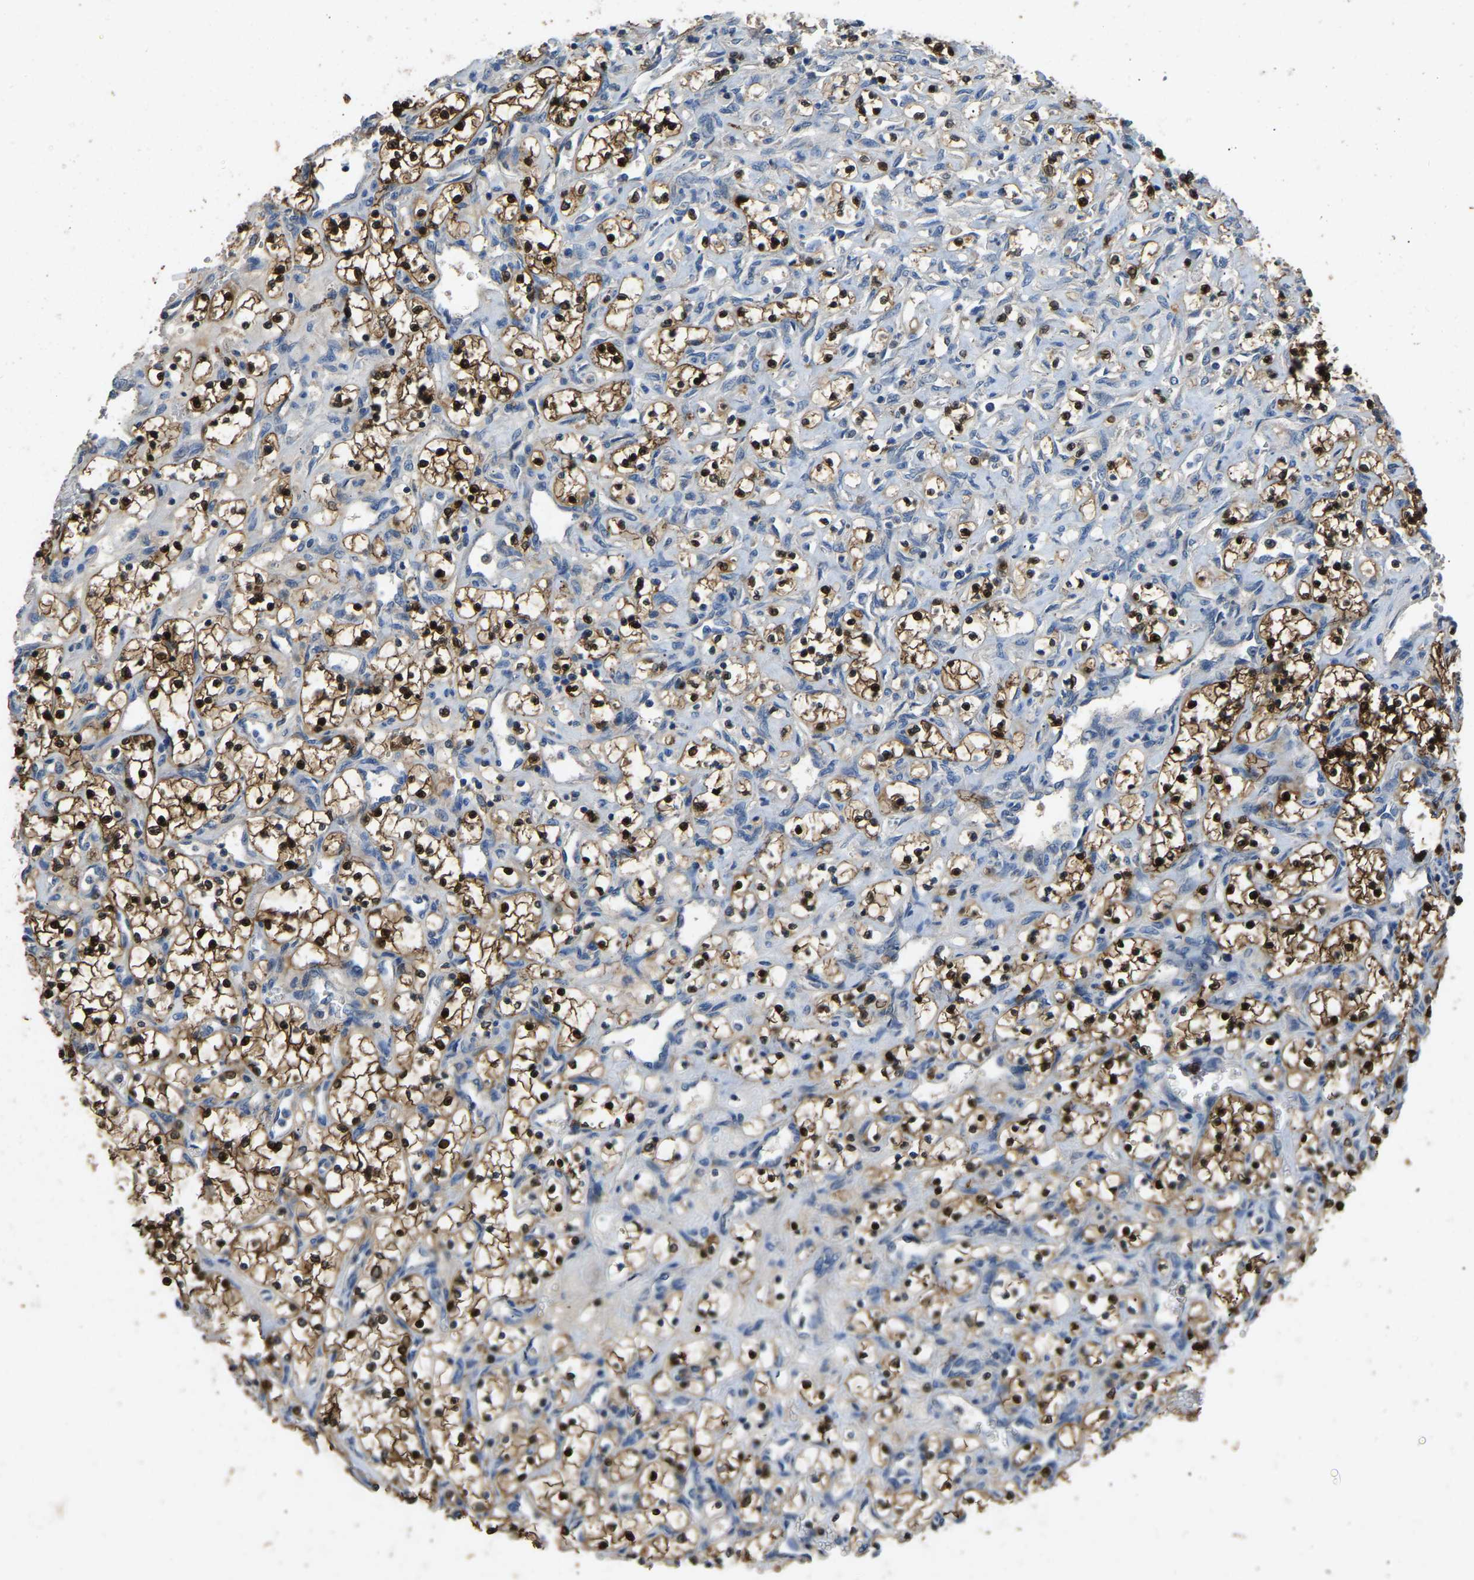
{"staining": {"intensity": "strong", "quantity": ">75%", "location": "cytoplasmic/membranous,nuclear"}, "tissue": "renal cancer", "cell_type": "Tumor cells", "image_type": "cancer", "snomed": [{"axis": "morphology", "description": "Adenocarcinoma, NOS"}, {"axis": "topography", "description": "Kidney"}], "caption": "Protein expression analysis of human adenocarcinoma (renal) reveals strong cytoplasmic/membranous and nuclear staining in about >75% of tumor cells.", "gene": "TUFM", "patient": {"sex": "female", "age": 69}}